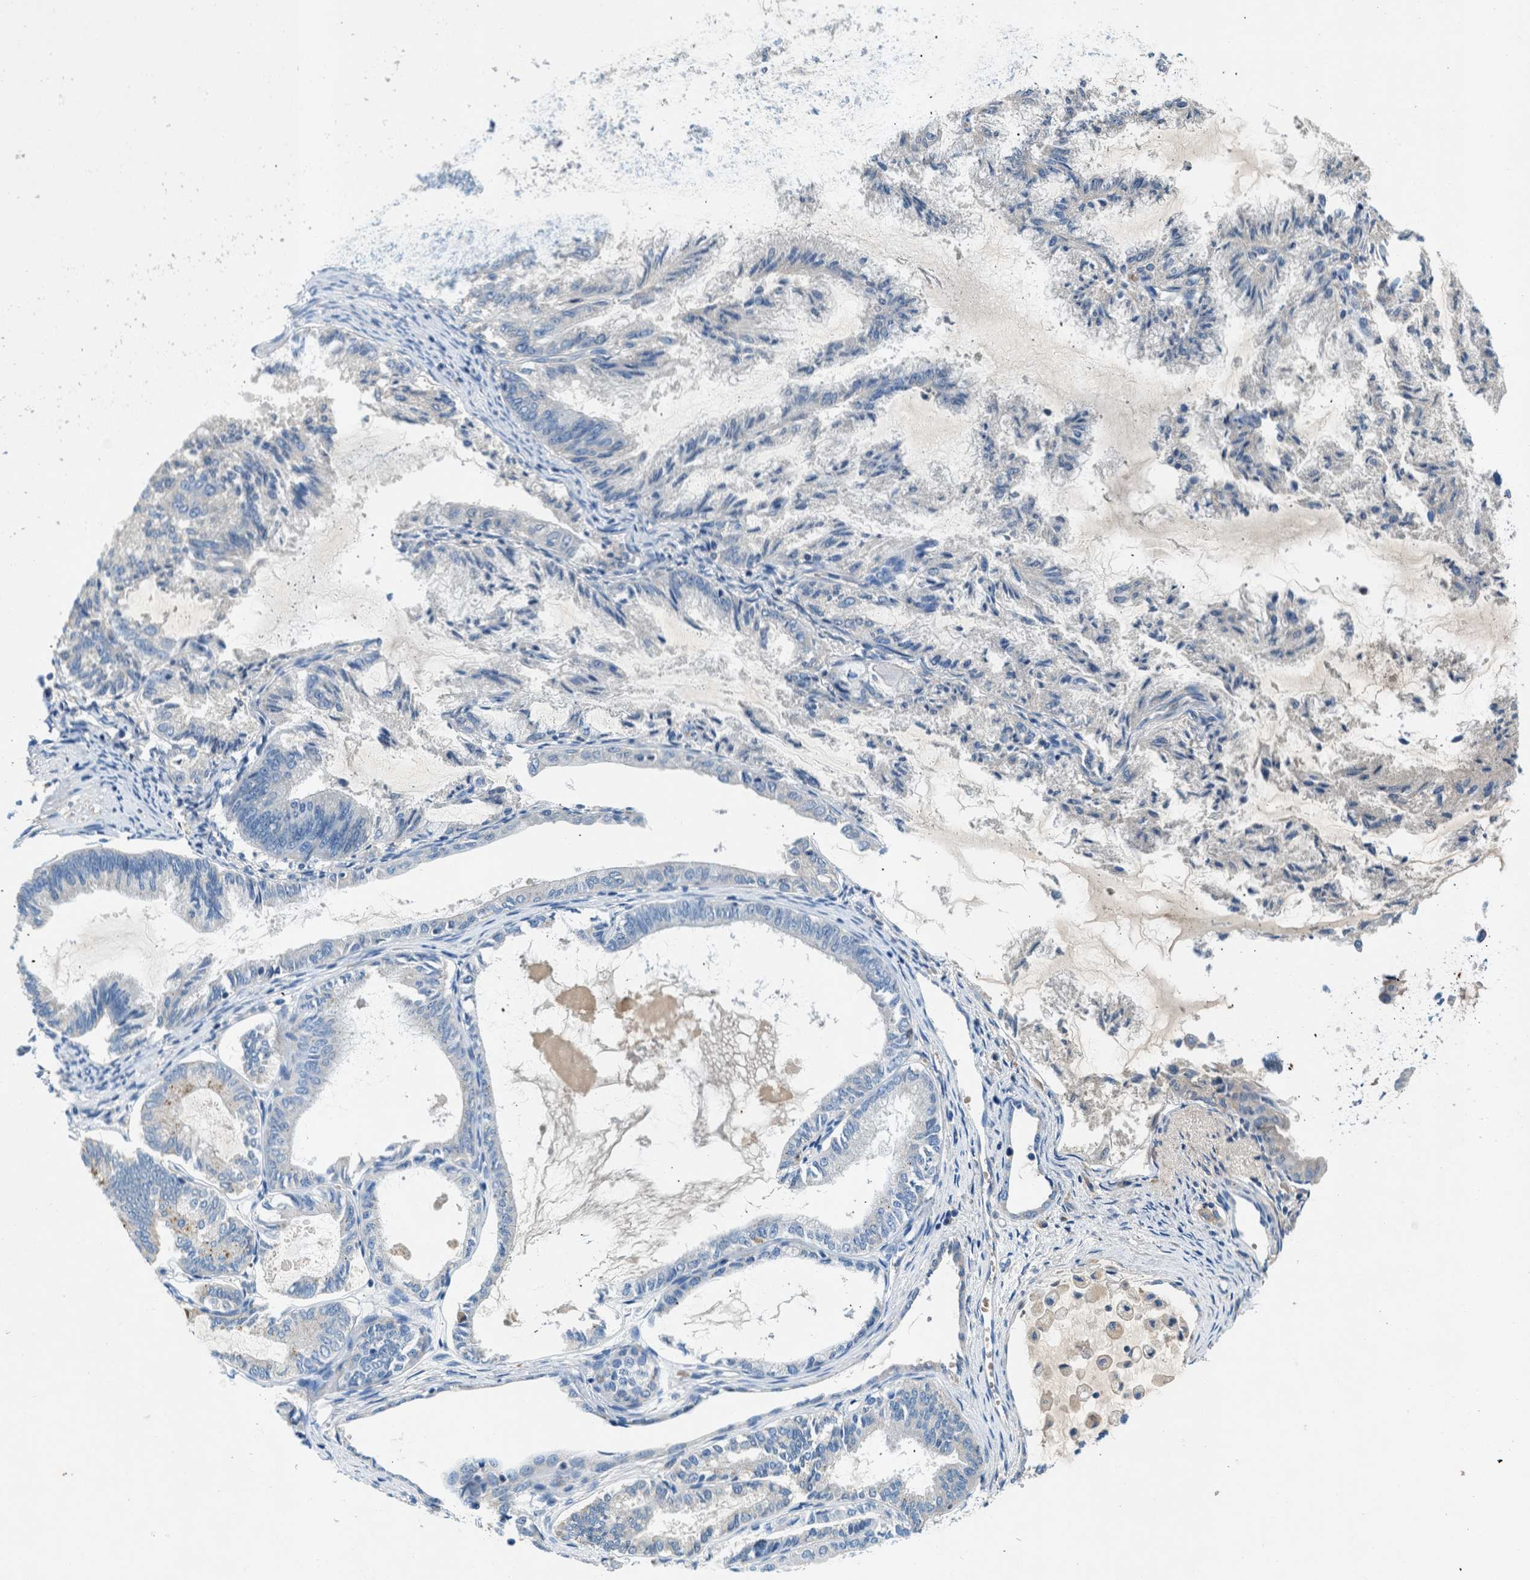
{"staining": {"intensity": "negative", "quantity": "none", "location": "none"}, "tissue": "endometrial cancer", "cell_type": "Tumor cells", "image_type": "cancer", "snomed": [{"axis": "morphology", "description": "Adenocarcinoma, NOS"}, {"axis": "topography", "description": "Endometrium"}], "caption": "IHC of endometrial cancer (adenocarcinoma) displays no positivity in tumor cells.", "gene": "RWDD2B", "patient": {"sex": "female", "age": 86}}